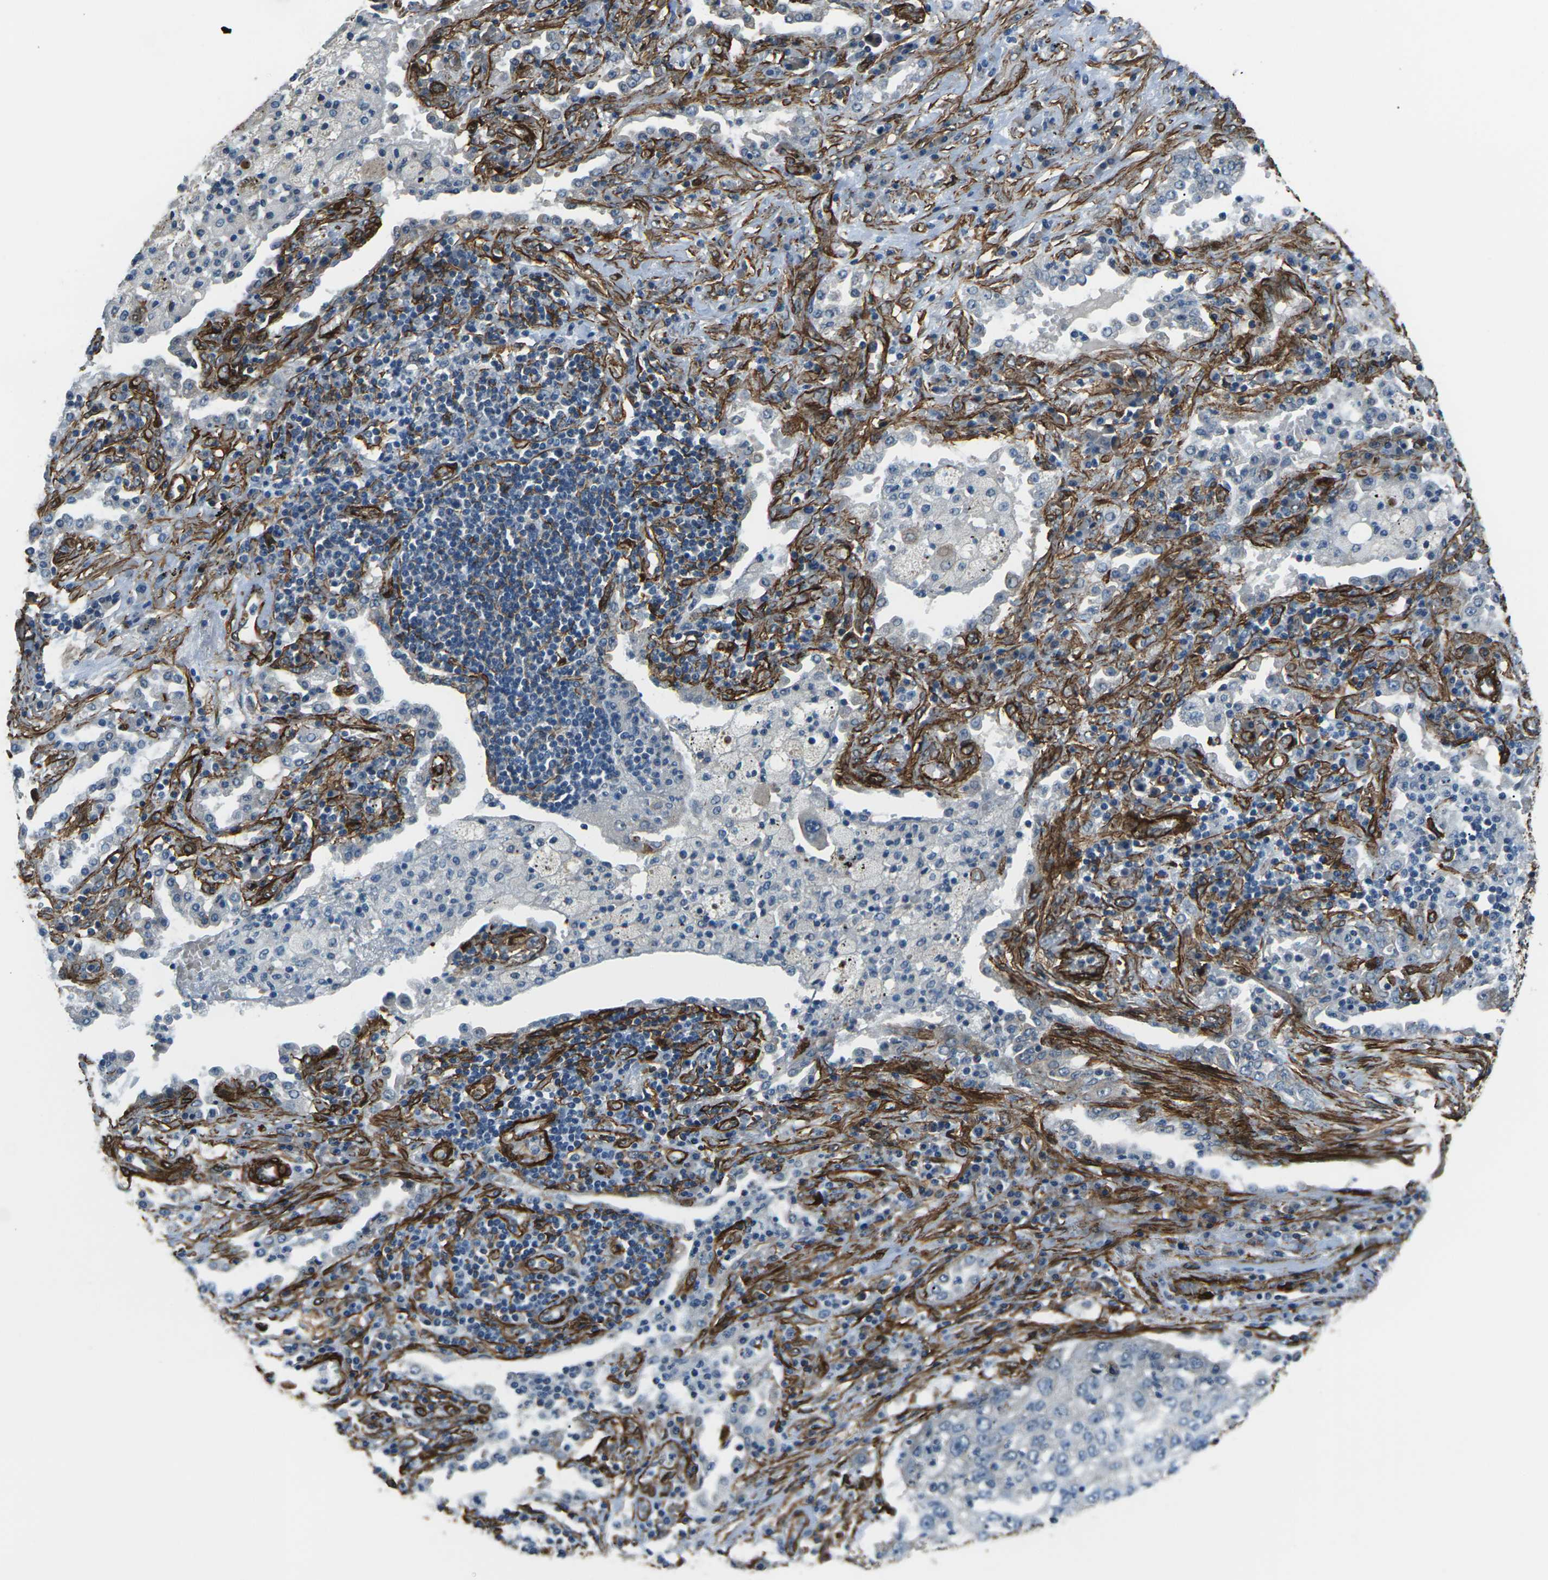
{"staining": {"intensity": "negative", "quantity": "none", "location": "none"}, "tissue": "lung cancer", "cell_type": "Tumor cells", "image_type": "cancer", "snomed": [{"axis": "morphology", "description": "Squamous cell carcinoma, NOS"}, {"axis": "topography", "description": "Lung"}], "caption": "Immunohistochemistry micrograph of neoplastic tissue: human lung squamous cell carcinoma stained with DAB (3,3'-diaminobenzidine) demonstrates no significant protein staining in tumor cells.", "gene": "GRAMD1C", "patient": {"sex": "female", "age": 63}}